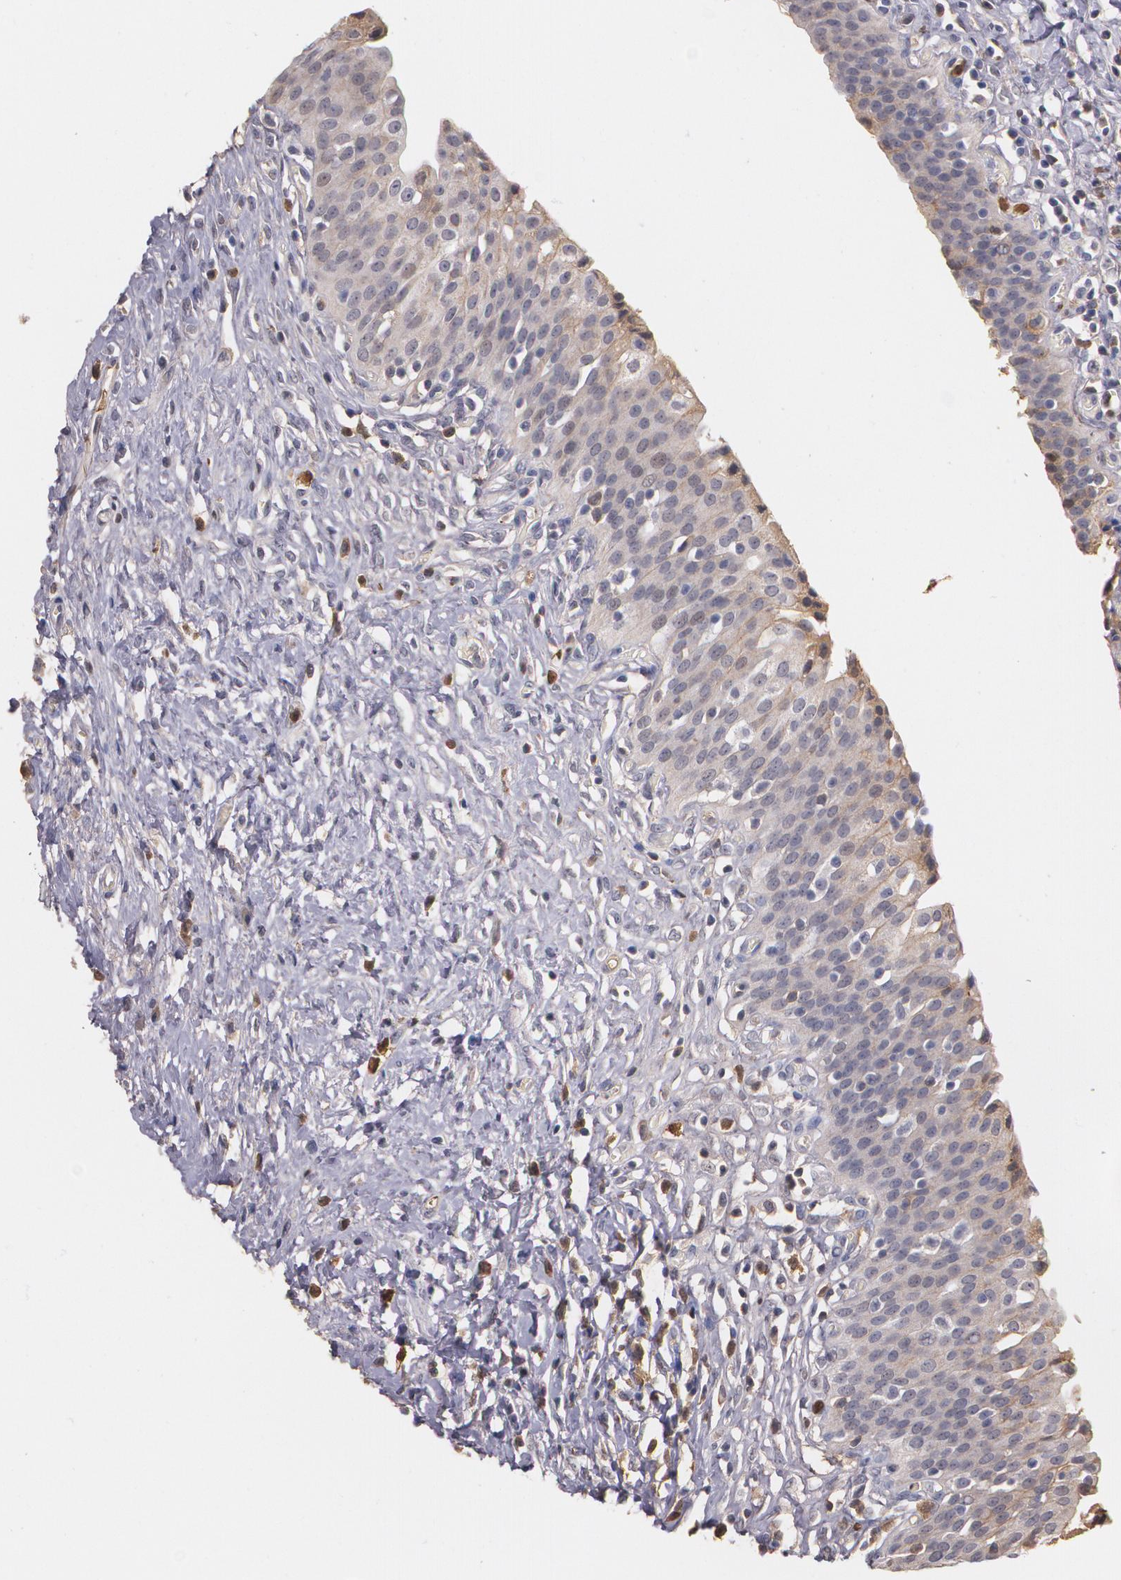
{"staining": {"intensity": "negative", "quantity": "none", "location": "none"}, "tissue": "urinary bladder", "cell_type": "Urothelial cells", "image_type": "normal", "snomed": [{"axis": "morphology", "description": "Normal tissue, NOS"}, {"axis": "topography", "description": "Urinary bladder"}], "caption": "Immunohistochemical staining of normal urinary bladder displays no significant positivity in urothelial cells.", "gene": "PTS", "patient": {"sex": "male", "age": 51}}